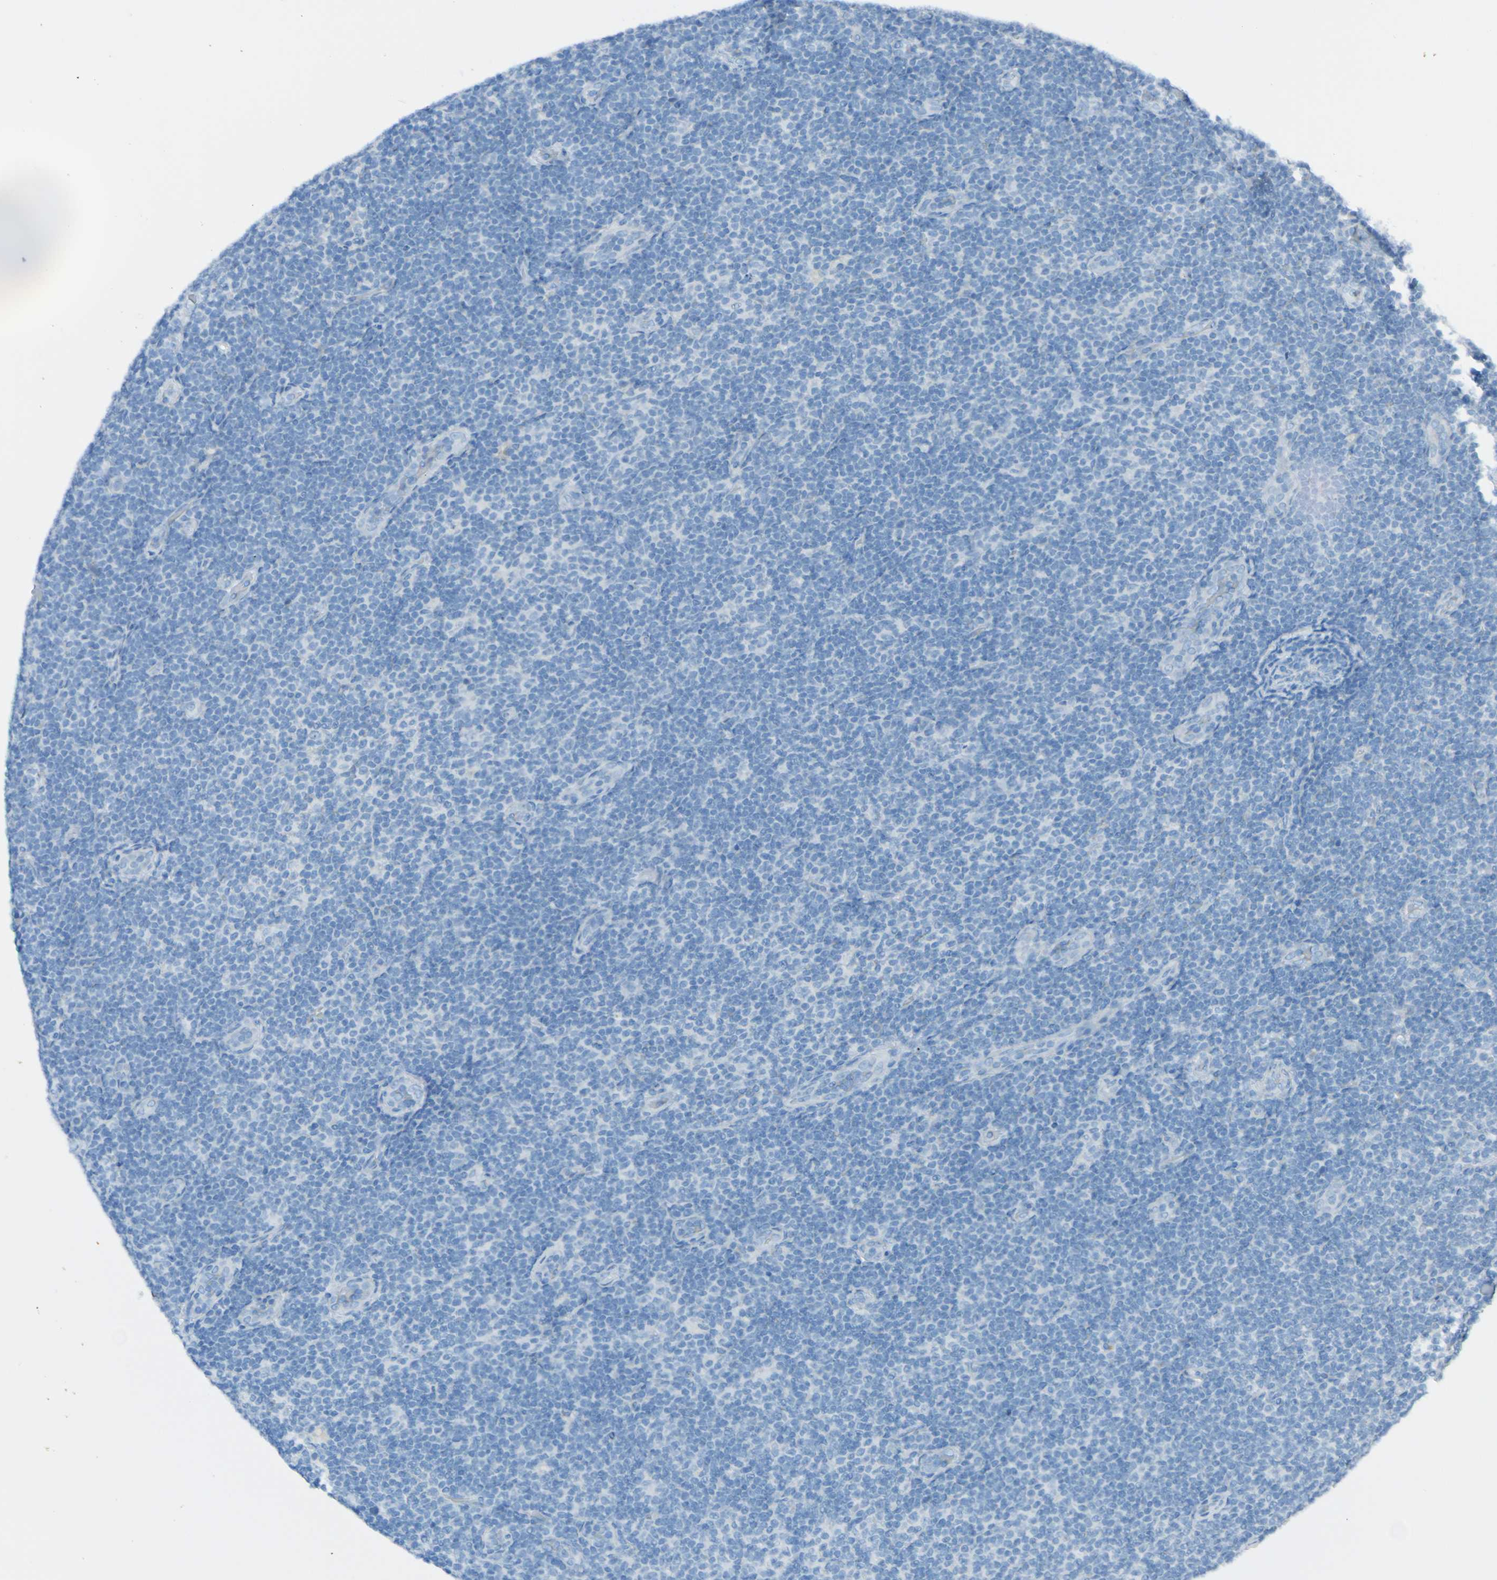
{"staining": {"intensity": "negative", "quantity": "none", "location": "none"}, "tissue": "lymphoma", "cell_type": "Tumor cells", "image_type": "cancer", "snomed": [{"axis": "morphology", "description": "Malignant lymphoma, non-Hodgkin's type, Low grade"}, {"axis": "topography", "description": "Lymph node"}], "caption": "Immunohistochemical staining of human malignant lymphoma, non-Hodgkin's type (low-grade) exhibits no significant expression in tumor cells. Nuclei are stained in blue.", "gene": "ACMSD", "patient": {"sex": "male", "age": 83}}